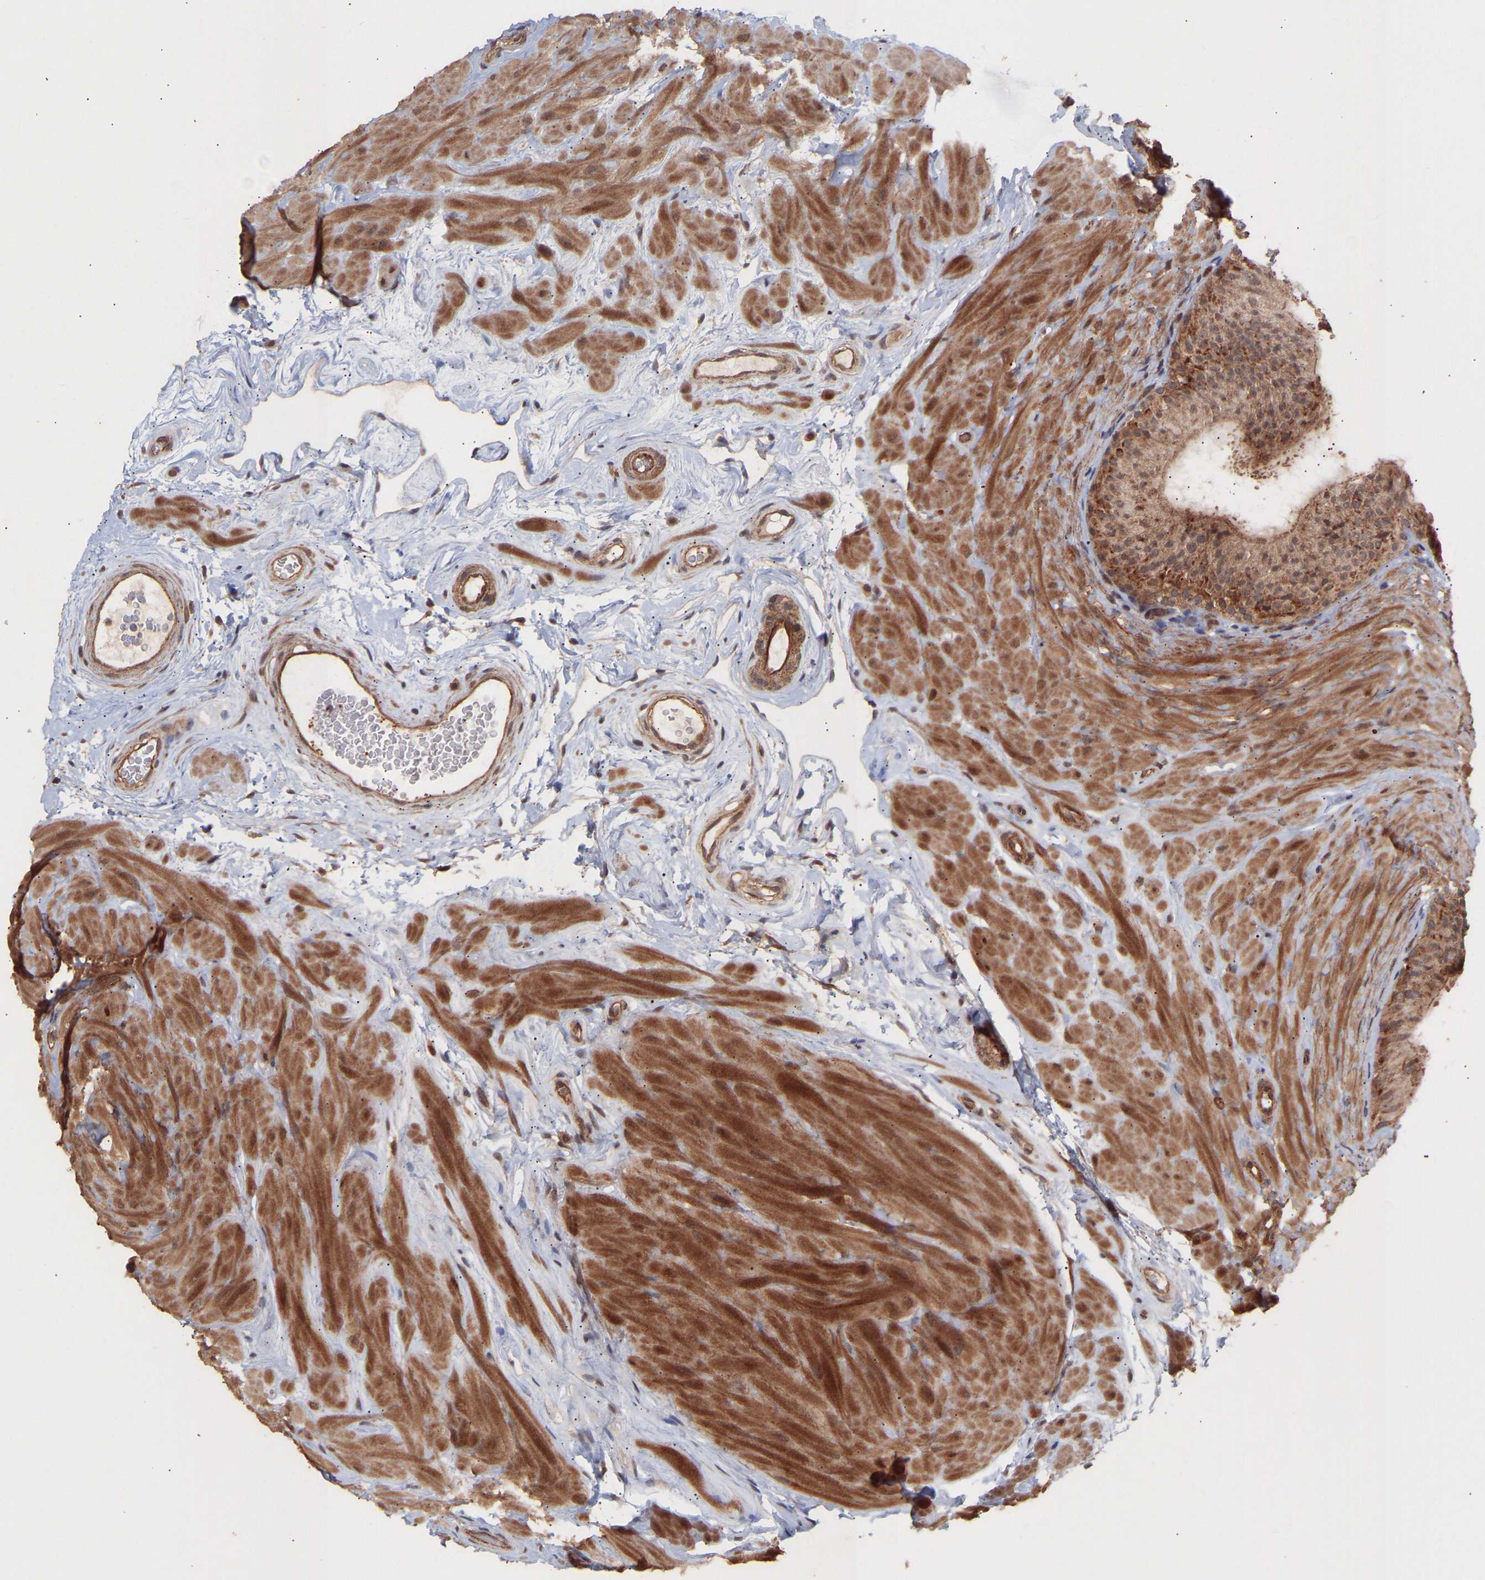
{"staining": {"intensity": "weak", "quantity": ">75%", "location": "cytoplasmic/membranous"}, "tissue": "epididymis", "cell_type": "Glandular cells", "image_type": "normal", "snomed": [{"axis": "morphology", "description": "Normal tissue, NOS"}, {"axis": "topography", "description": "Epididymis"}], "caption": "Epididymis stained for a protein displays weak cytoplasmic/membranous positivity in glandular cells. (Stains: DAB in brown, nuclei in blue, Microscopy: brightfield microscopy at high magnification).", "gene": "PDLIM5", "patient": {"sex": "male", "age": 34}}